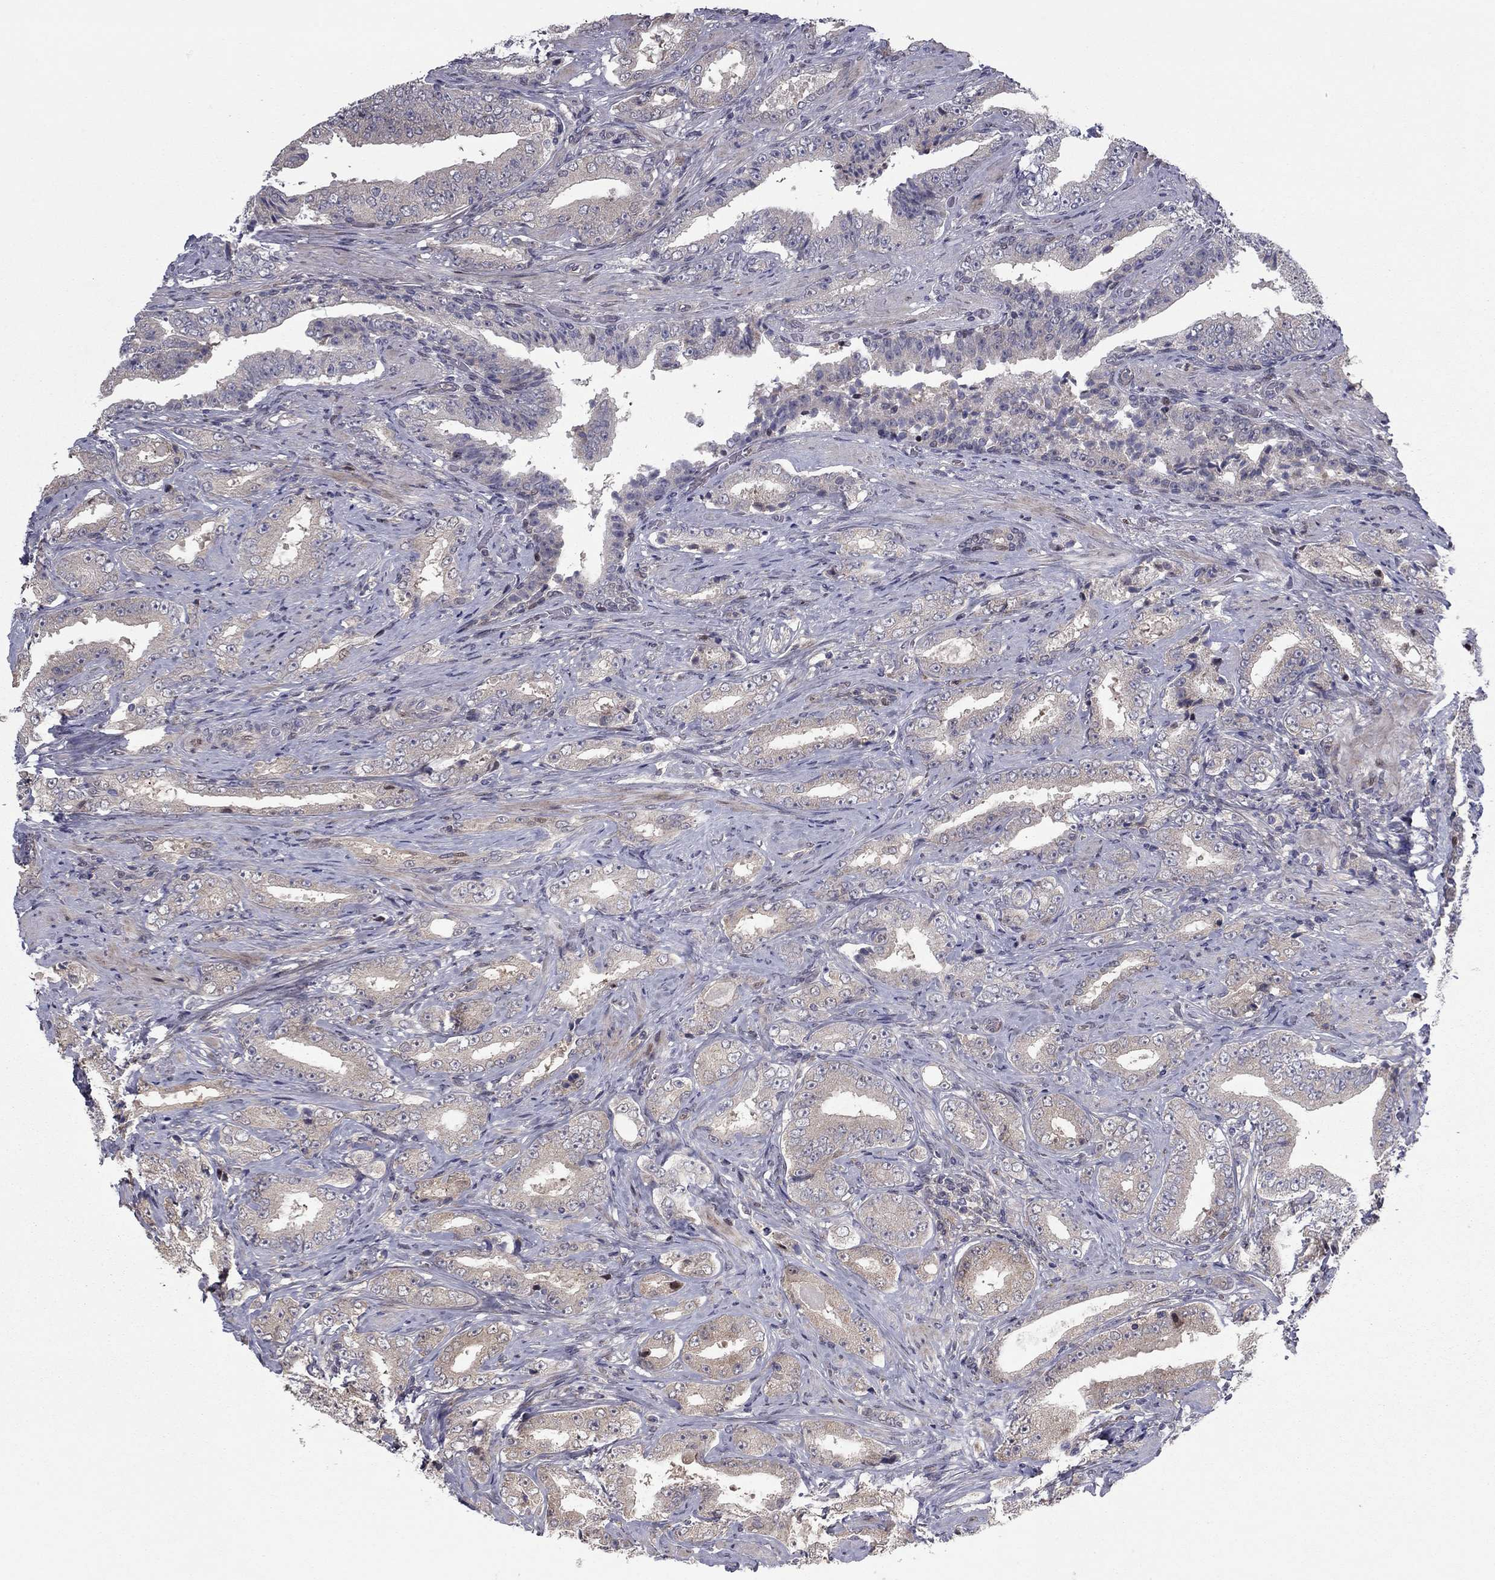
{"staining": {"intensity": "weak", "quantity": ">75%", "location": "cytoplasmic/membranous"}, "tissue": "prostate cancer", "cell_type": "Tumor cells", "image_type": "cancer", "snomed": [{"axis": "morphology", "description": "Adenocarcinoma, Low grade"}, {"axis": "topography", "description": "Prostate and seminal vesicle, NOS"}], "caption": "IHC (DAB) staining of human prostate adenocarcinoma (low-grade) shows weak cytoplasmic/membranous protein staining in about >75% of tumor cells.", "gene": "DUSP7", "patient": {"sex": "male", "age": 61}}